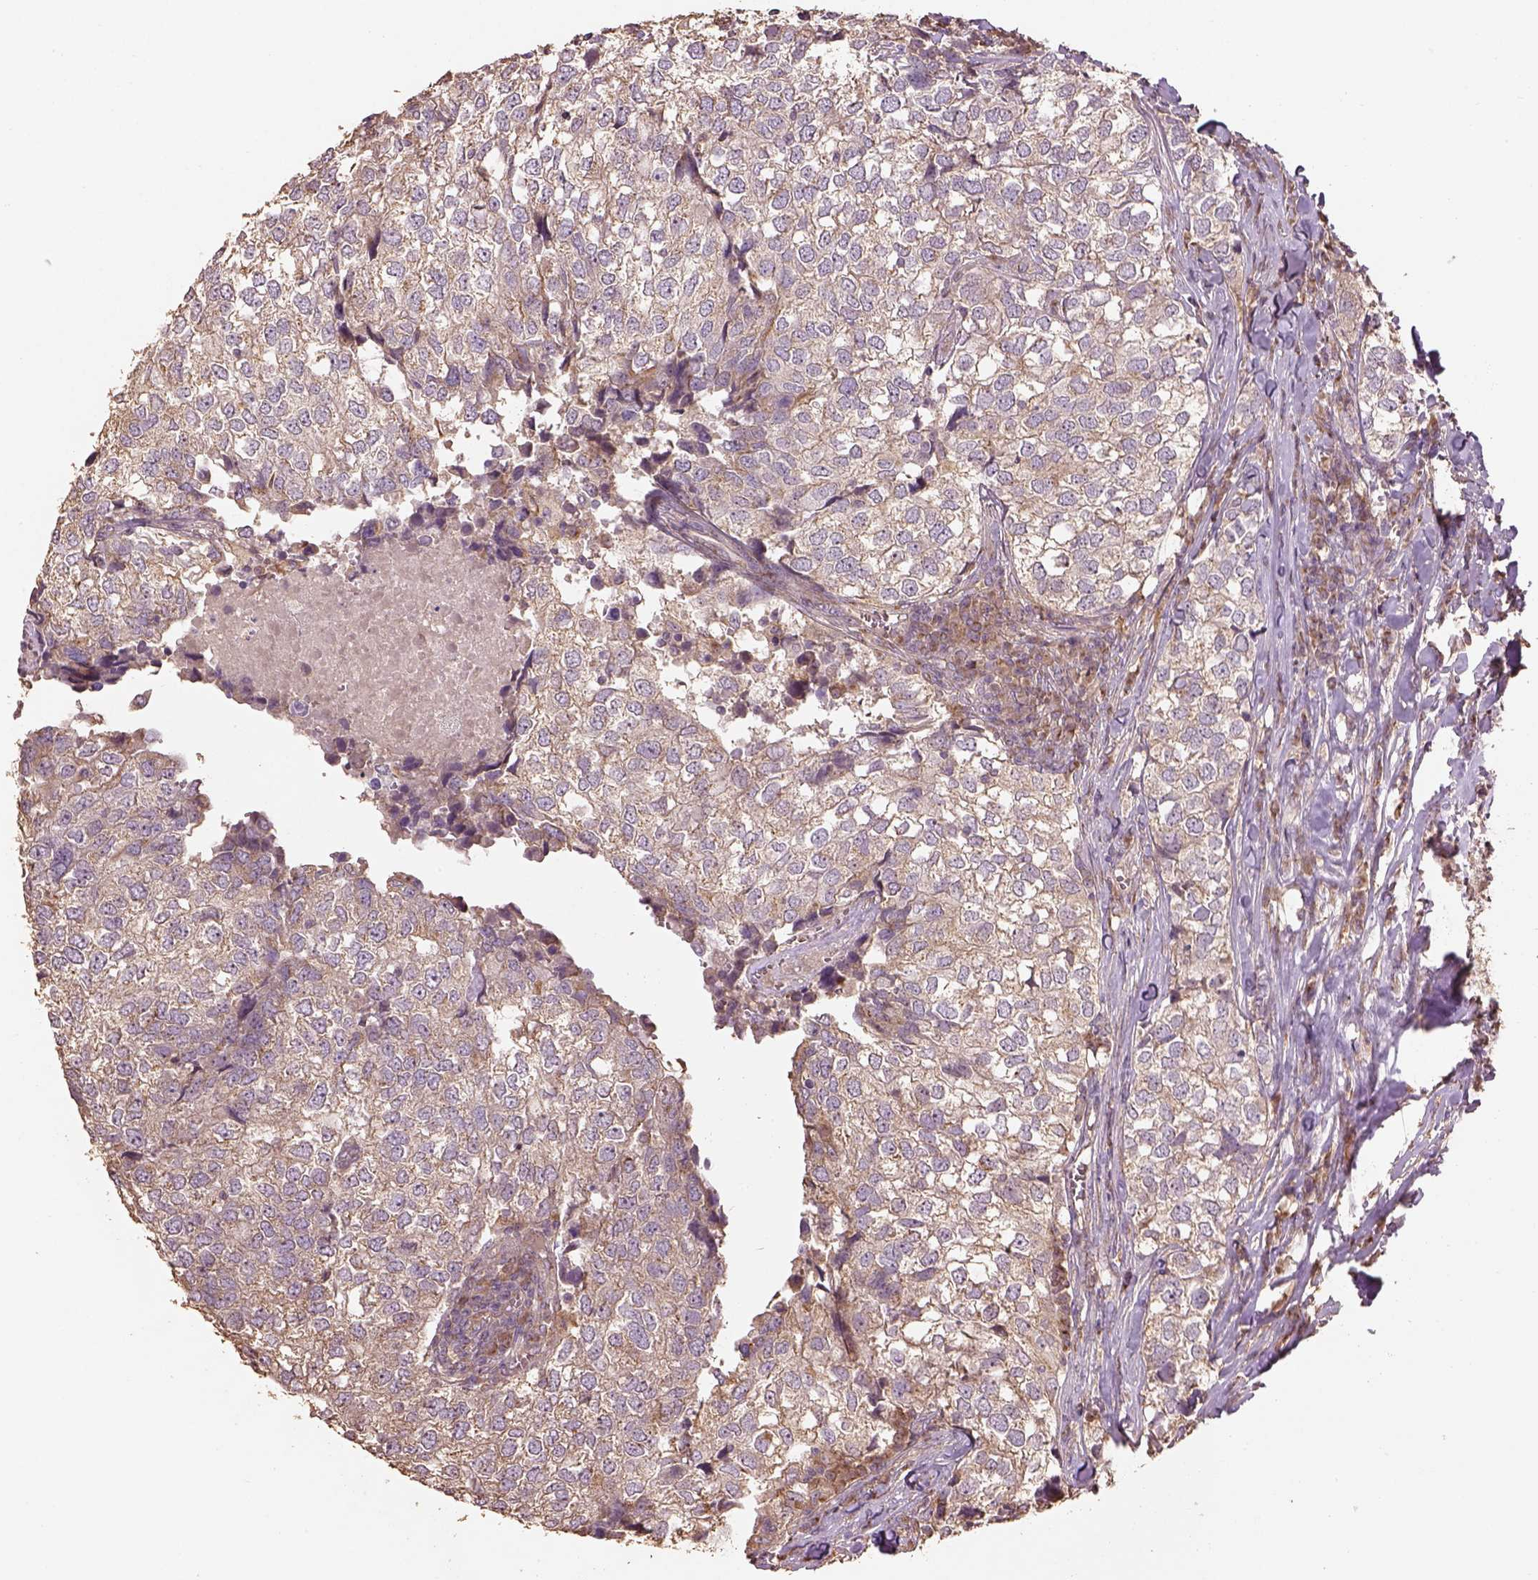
{"staining": {"intensity": "weak", "quantity": ">75%", "location": "cytoplasmic/membranous"}, "tissue": "breast cancer", "cell_type": "Tumor cells", "image_type": "cancer", "snomed": [{"axis": "morphology", "description": "Duct carcinoma"}, {"axis": "topography", "description": "Breast"}], "caption": "Weak cytoplasmic/membranous expression for a protein is identified in approximately >75% of tumor cells of intraductal carcinoma (breast) using immunohistochemistry.", "gene": "AP1B1", "patient": {"sex": "female", "age": 30}}